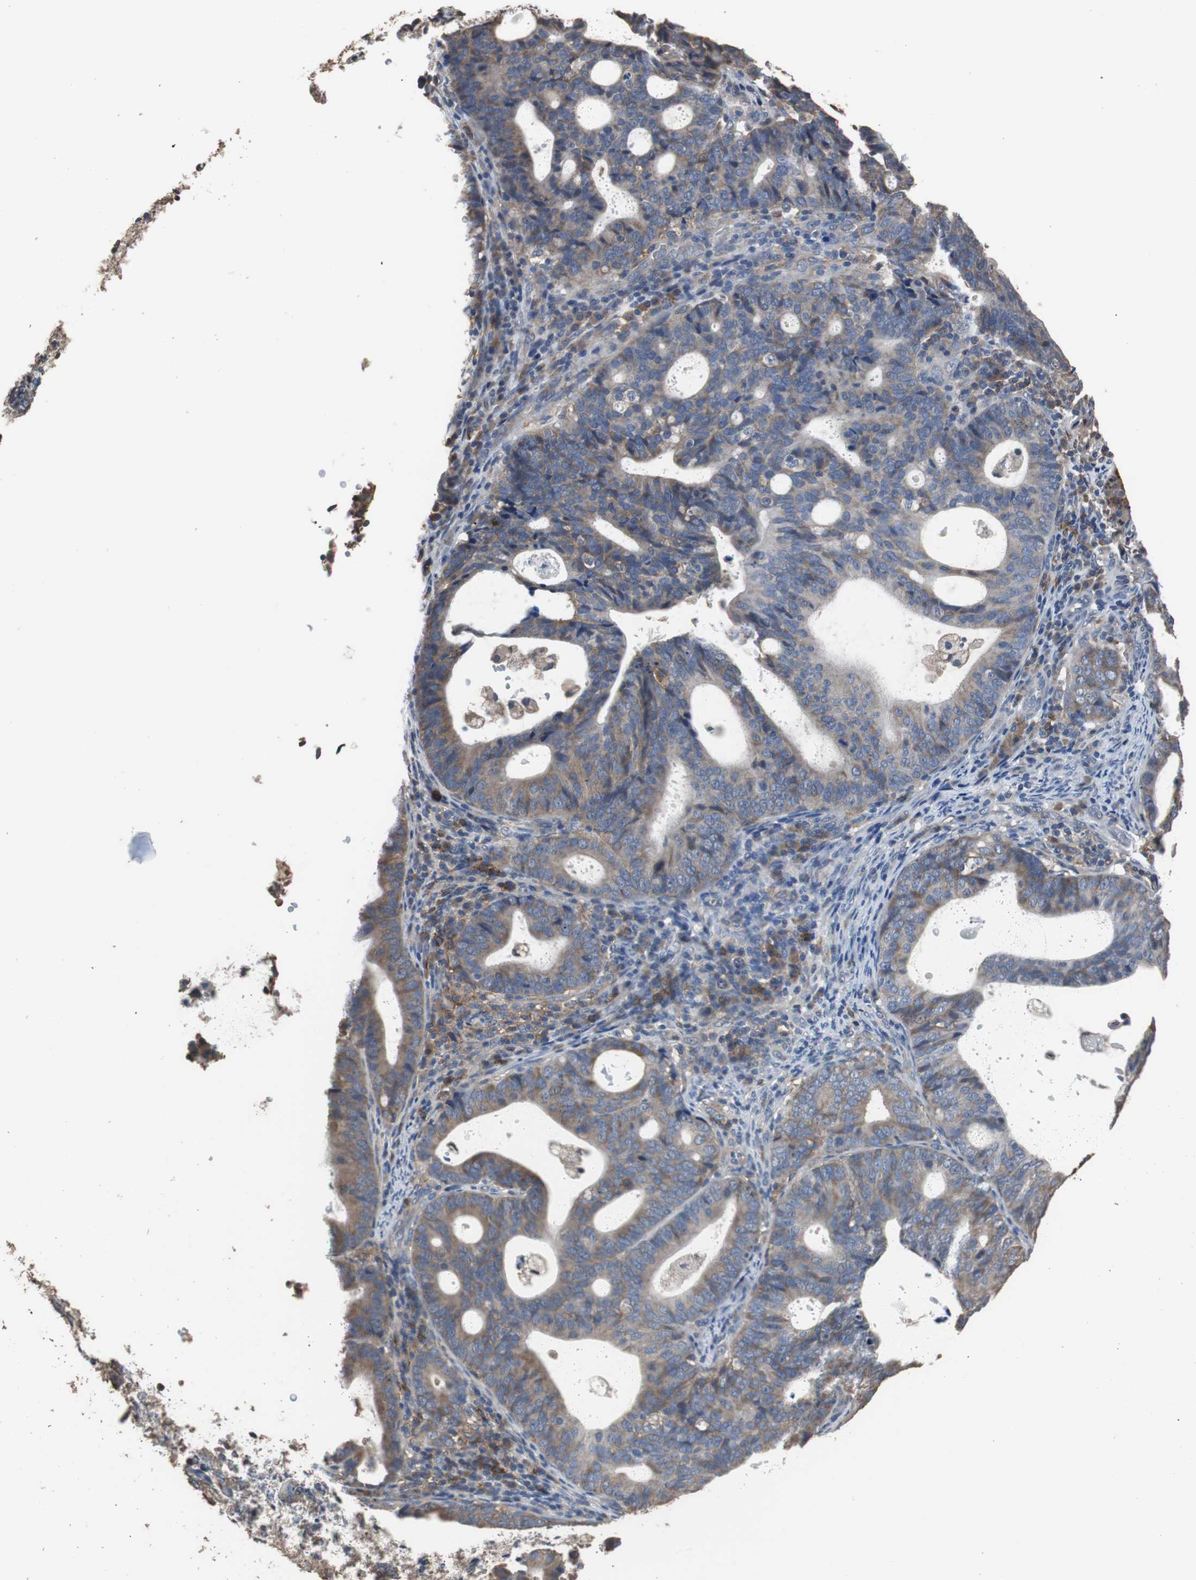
{"staining": {"intensity": "weak", "quantity": ">75%", "location": "cytoplasmic/membranous"}, "tissue": "endometrial cancer", "cell_type": "Tumor cells", "image_type": "cancer", "snomed": [{"axis": "morphology", "description": "Adenocarcinoma, NOS"}, {"axis": "topography", "description": "Uterus"}], "caption": "Protein staining shows weak cytoplasmic/membranous expression in approximately >75% of tumor cells in endometrial adenocarcinoma.", "gene": "SCIMP", "patient": {"sex": "female", "age": 83}}